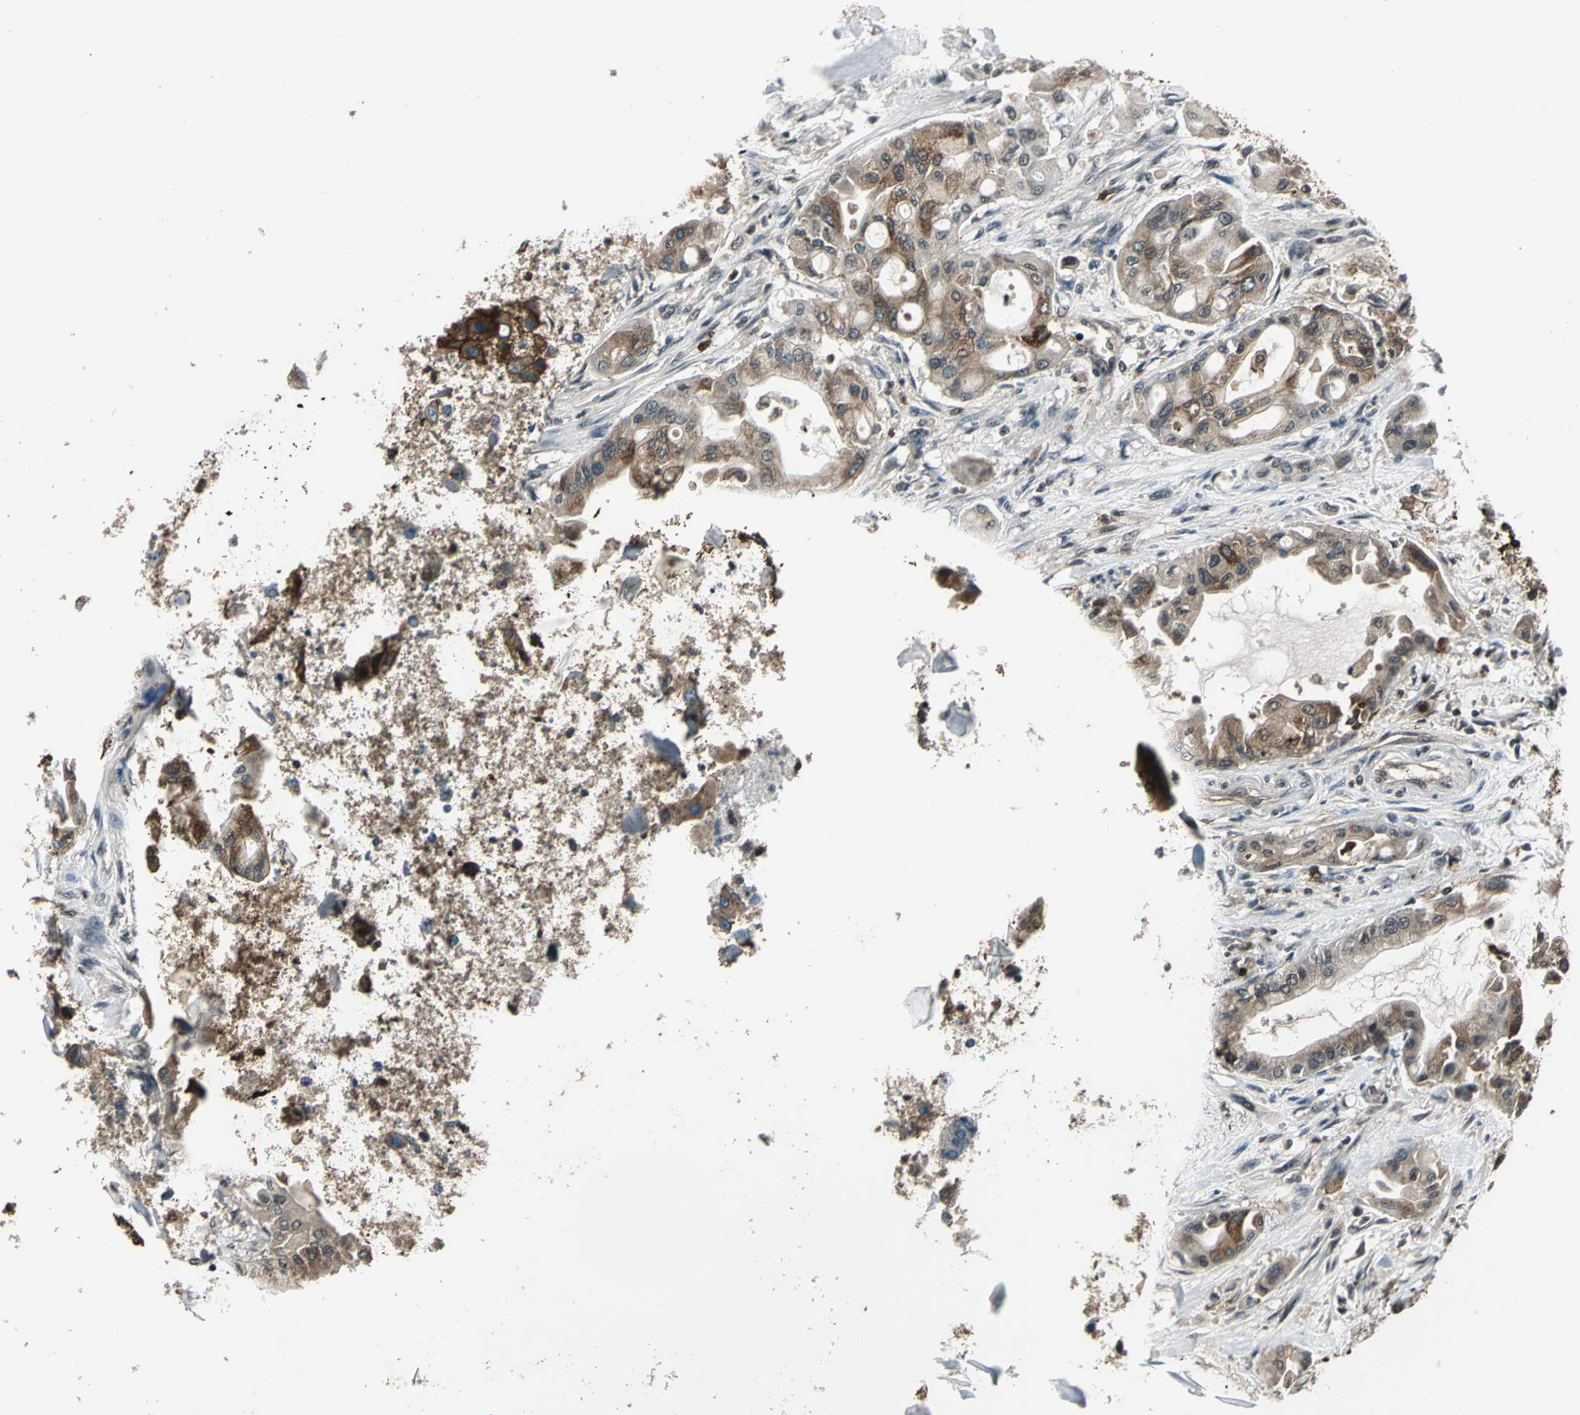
{"staining": {"intensity": "moderate", "quantity": ">75%", "location": "cytoplasmic/membranous,nuclear"}, "tissue": "pancreatic cancer", "cell_type": "Tumor cells", "image_type": "cancer", "snomed": [{"axis": "morphology", "description": "Adenocarcinoma, NOS"}, {"axis": "morphology", "description": "Adenocarcinoma, metastatic, NOS"}, {"axis": "topography", "description": "Lymph node"}, {"axis": "topography", "description": "Pancreas"}, {"axis": "topography", "description": "Duodenum"}], "caption": "Tumor cells reveal medium levels of moderate cytoplasmic/membranous and nuclear positivity in approximately >75% of cells in human pancreatic cancer (metastatic adenocarcinoma).", "gene": "NR2C2", "patient": {"sex": "female", "age": 64}}